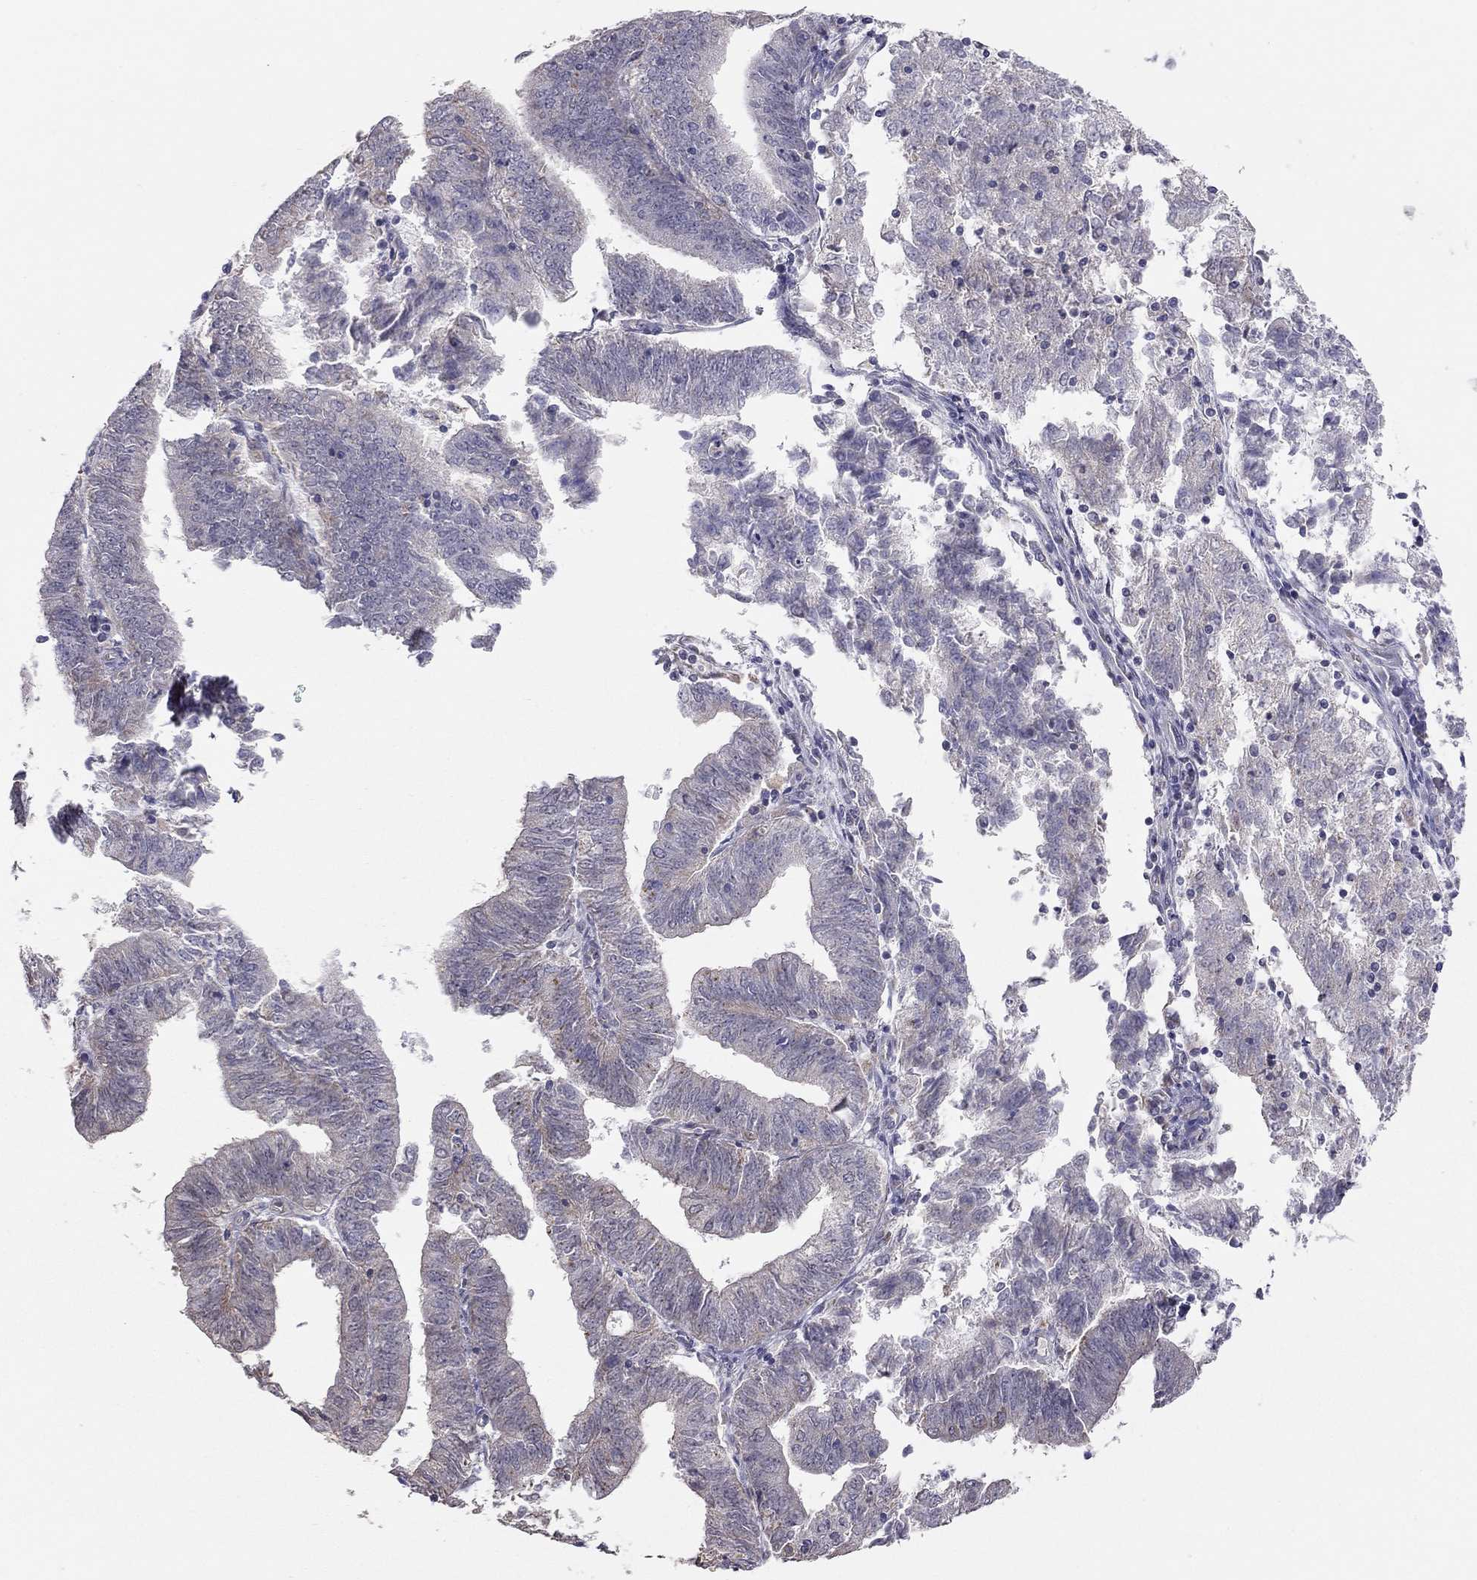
{"staining": {"intensity": "negative", "quantity": "none", "location": "none"}, "tissue": "endometrial cancer", "cell_type": "Tumor cells", "image_type": "cancer", "snomed": [{"axis": "morphology", "description": "Adenocarcinoma, NOS"}, {"axis": "topography", "description": "Endometrium"}], "caption": "Tumor cells show no significant positivity in endometrial cancer.", "gene": "LRIT3", "patient": {"sex": "female", "age": 82}}